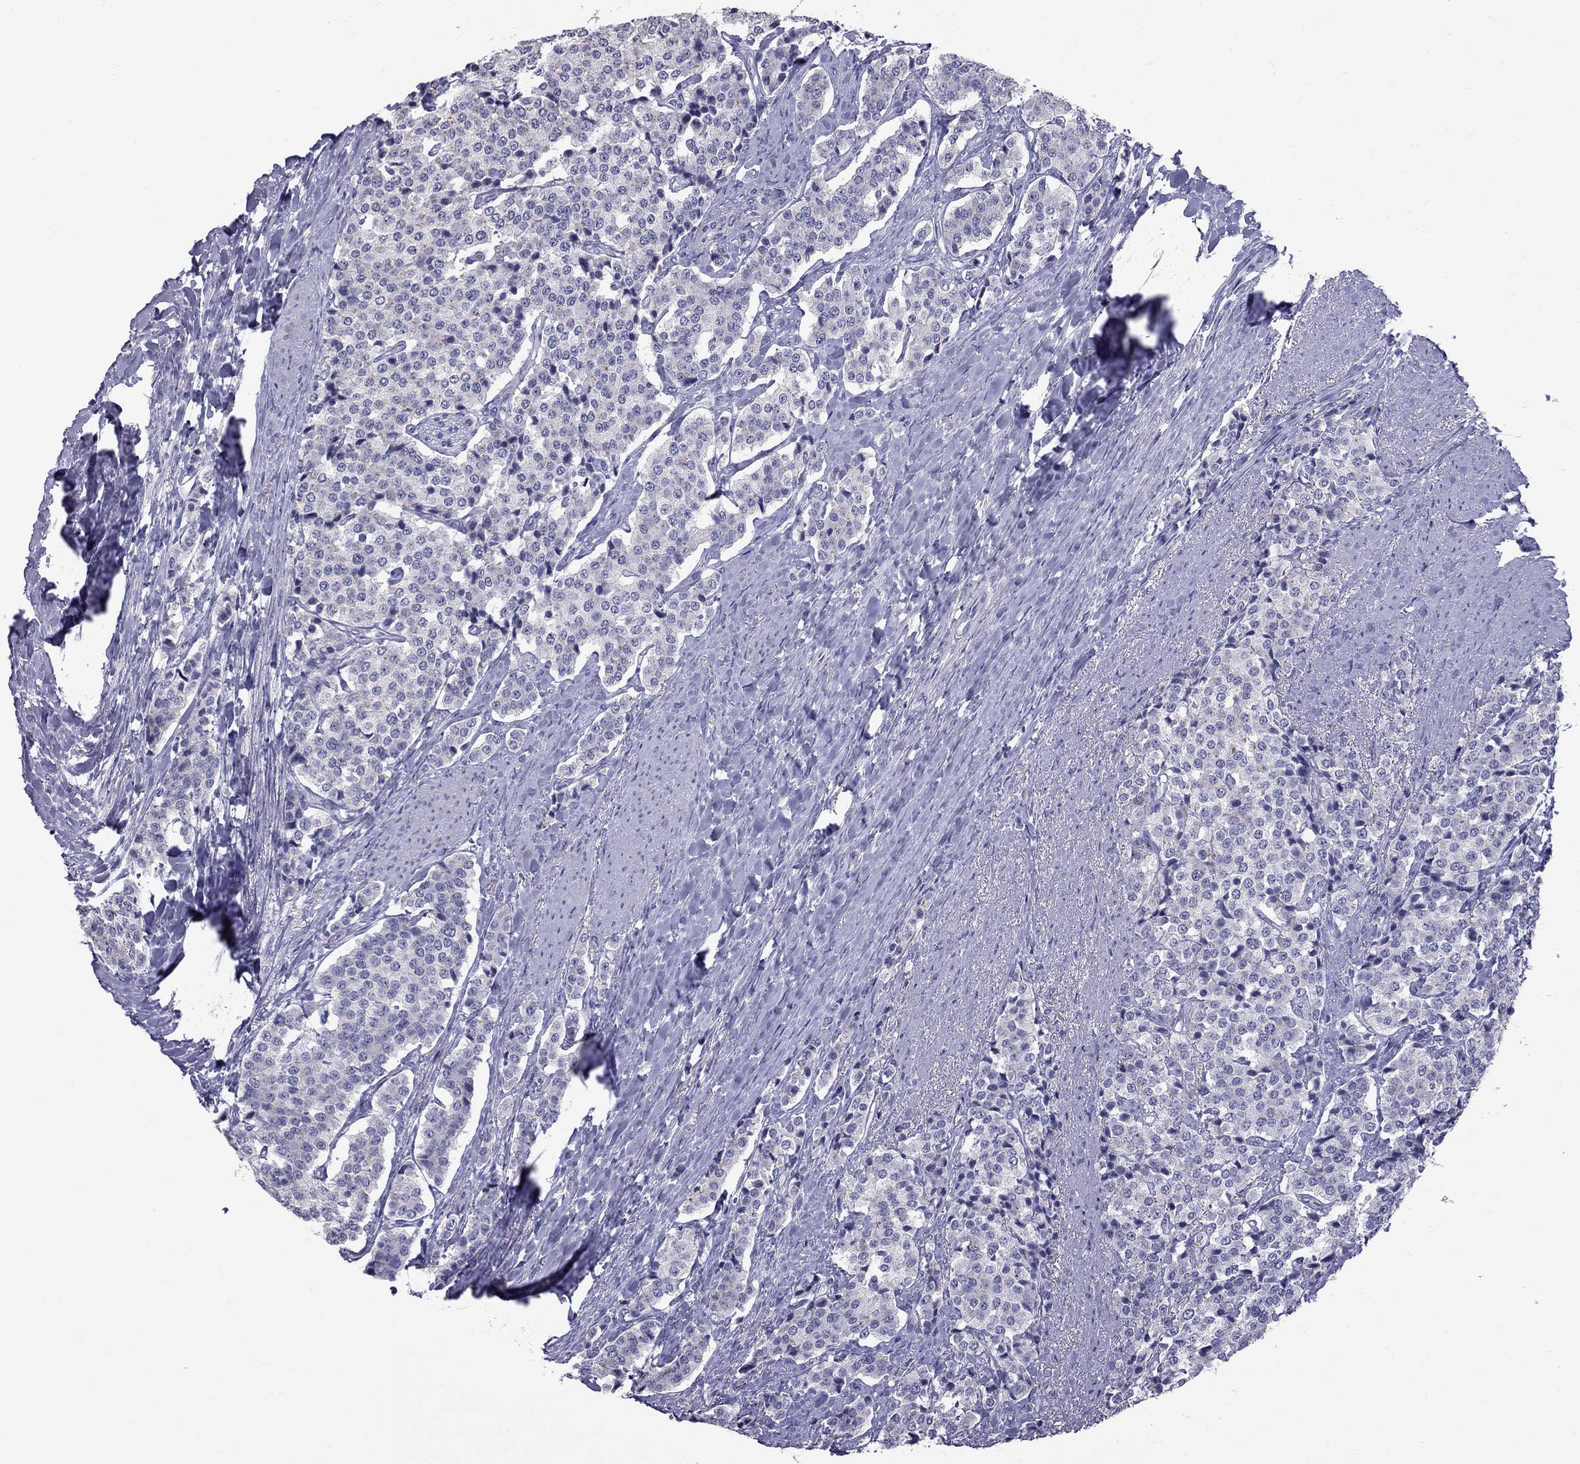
{"staining": {"intensity": "negative", "quantity": "none", "location": "none"}, "tissue": "carcinoid", "cell_type": "Tumor cells", "image_type": "cancer", "snomed": [{"axis": "morphology", "description": "Carcinoid, malignant, NOS"}, {"axis": "topography", "description": "Small intestine"}], "caption": "Tumor cells are negative for brown protein staining in carcinoid (malignant).", "gene": "CFAP91", "patient": {"sex": "female", "age": 58}}